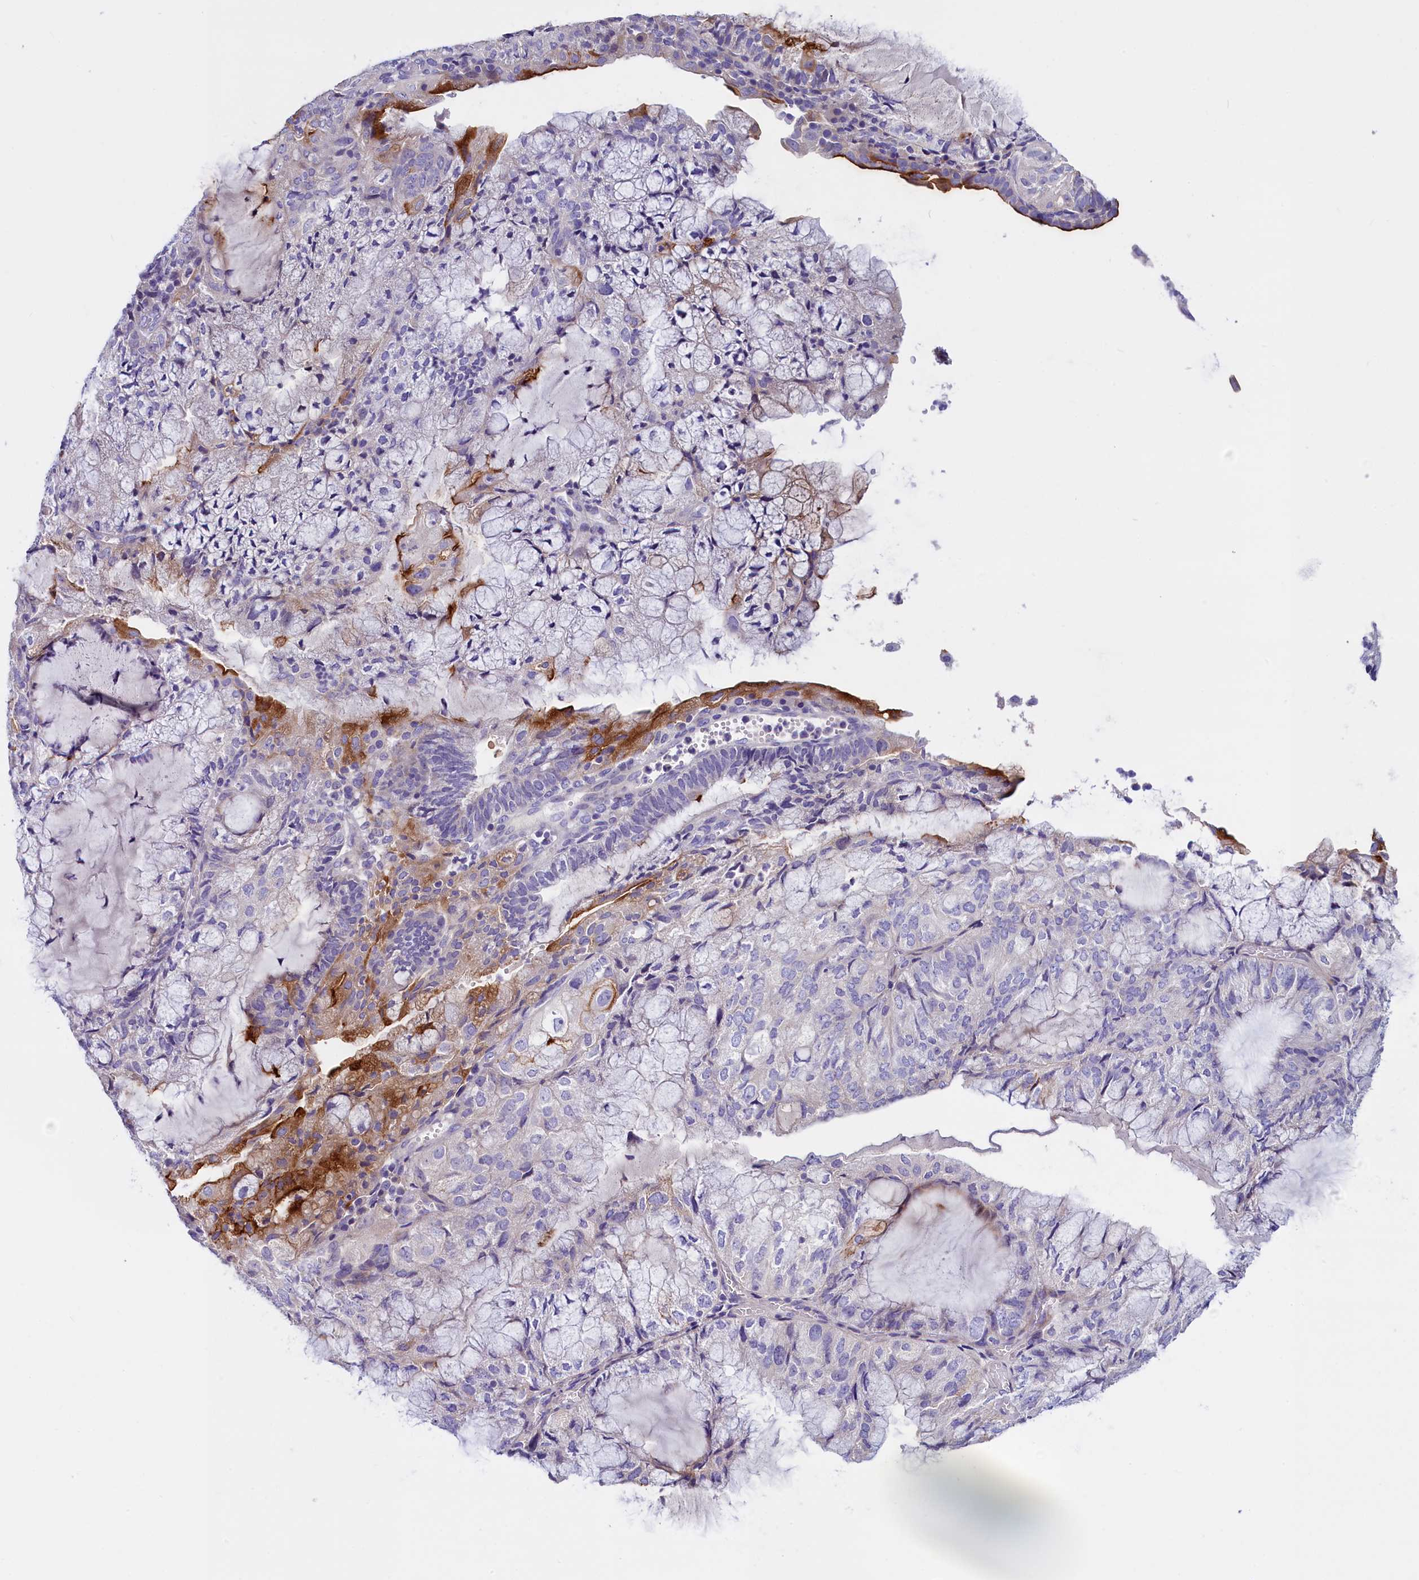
{"staining": {"intensity": "moderate", "quantity": "<25%", "location": "cytoplasmic/membranous"}, "tissue": "endometrial cancer", "cell_type": "Tumor cells", "image_type": "cancer", "snomed": [{"axis": "morphology", "description": "Adenocarcinoma, NOS"}, {"axis": "topography", "description": "Endometrium"}], "caption": "Immunohistochemical staining of endometrial adenocarcinoma displays low levels of moderate cytoplasmic/membranous protein positivity in approximately <25% of tumor cells.", "gene": "RTTN", "patient": {"sex": "female", "age": 81}}